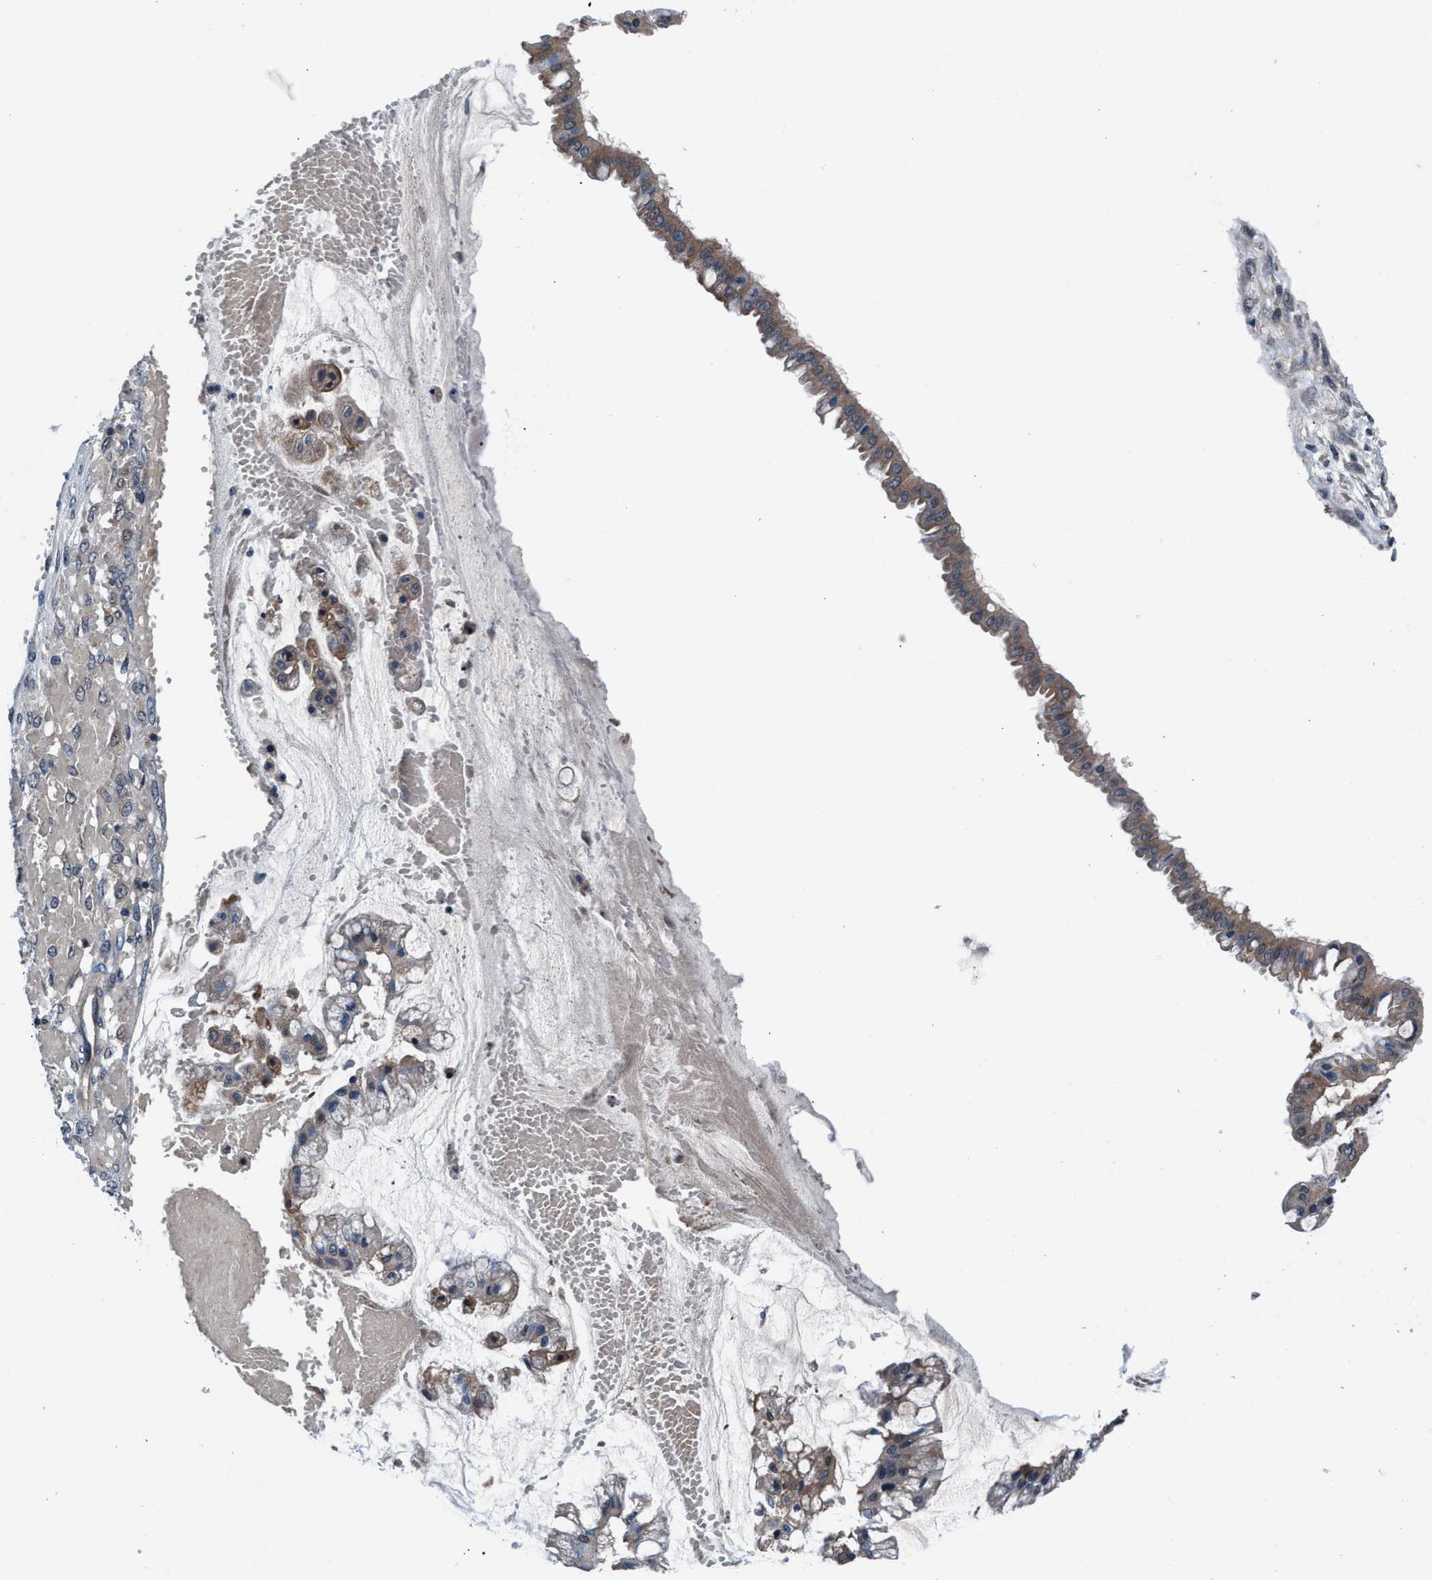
{"staining": {"intensity": "weak", "quantity": ">75%", "location": "cytoplasmic/membranous"}, "tissue": "ovarian cancer", "cell_type": "Tumor cells", "image_type": "cancer", "snomed": [{"axis": "morphology", "description": "Cystadenocarcinoma, mucinous, NOS"}, {"axis": "topography", "description": "Ovary"}], "caption": "A brown stain shows weak cytoplasmic/membranous positivity of a protein in human ovarian mucinous cystadenocarcinoma tumor cells.", "gene": "PRPSAP2", "patient": {"sex": "female", "age": 73}}